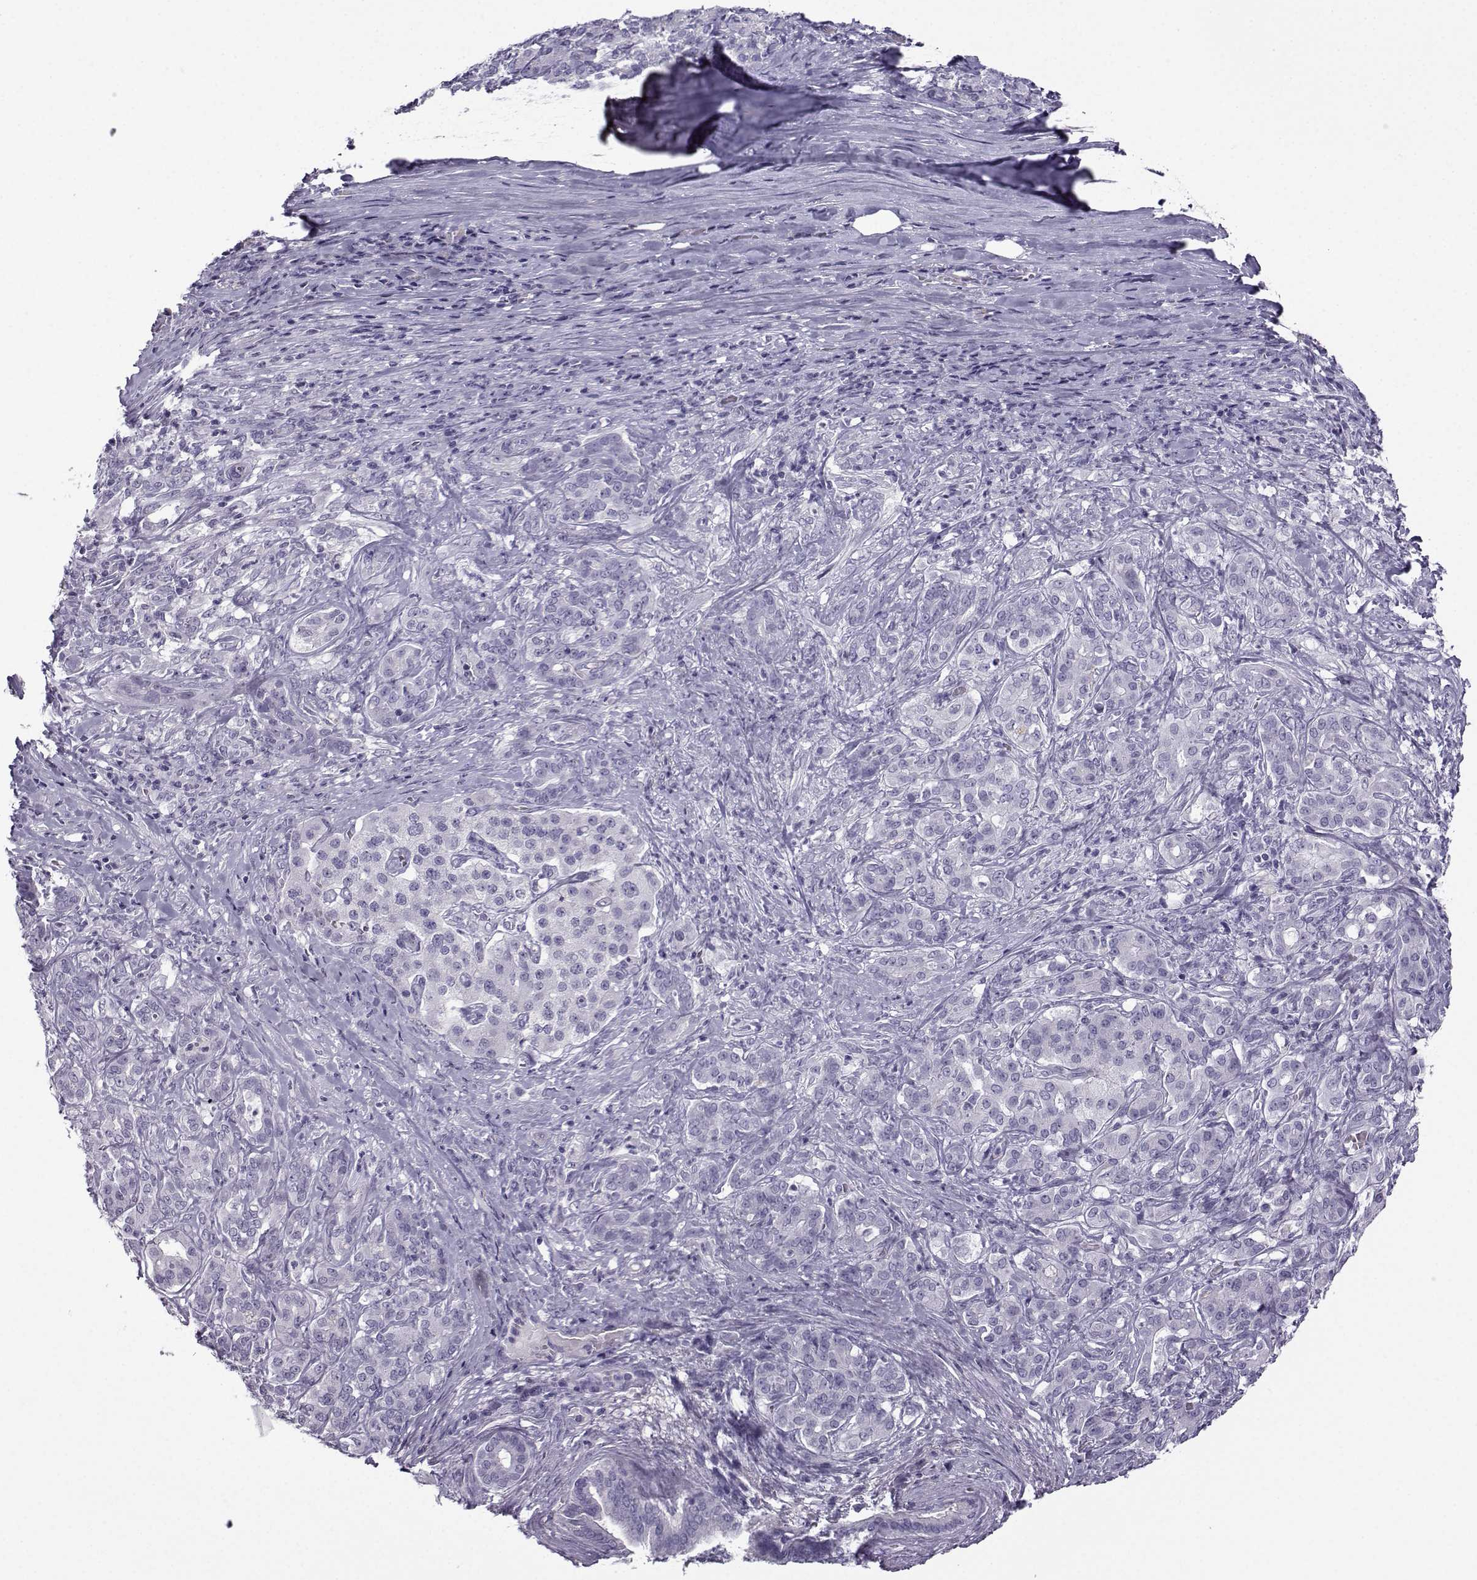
{"staining": {"intensity": "negative", "quantity": "none", "location": "none"}, "tissue": "pancreatic cancer", "cell_type": "Tumor cells", "image_type": "cancer", "snomed": [{"axis": "morphology", "description": "Normal tissue, NOS"}, {"axis": "morphology", "description": "Inflammation, NOS"}, {"axis": "morphology", "description": "Adenocarcinoma, NOS"}, {"axis": "topography", "description": "Pancreas"}], "caption": "Adenocarcinoma (pancreatic) was stained to show a protein in brown. There is no significant staining in tumor cells. (DAB (3,3'-diaminobenzidine) immunohistochemistry visualized using brightfield microscopy, high magnification).", "gene": "ARMC2", "patient": {"sex": "male", "age": 57}}